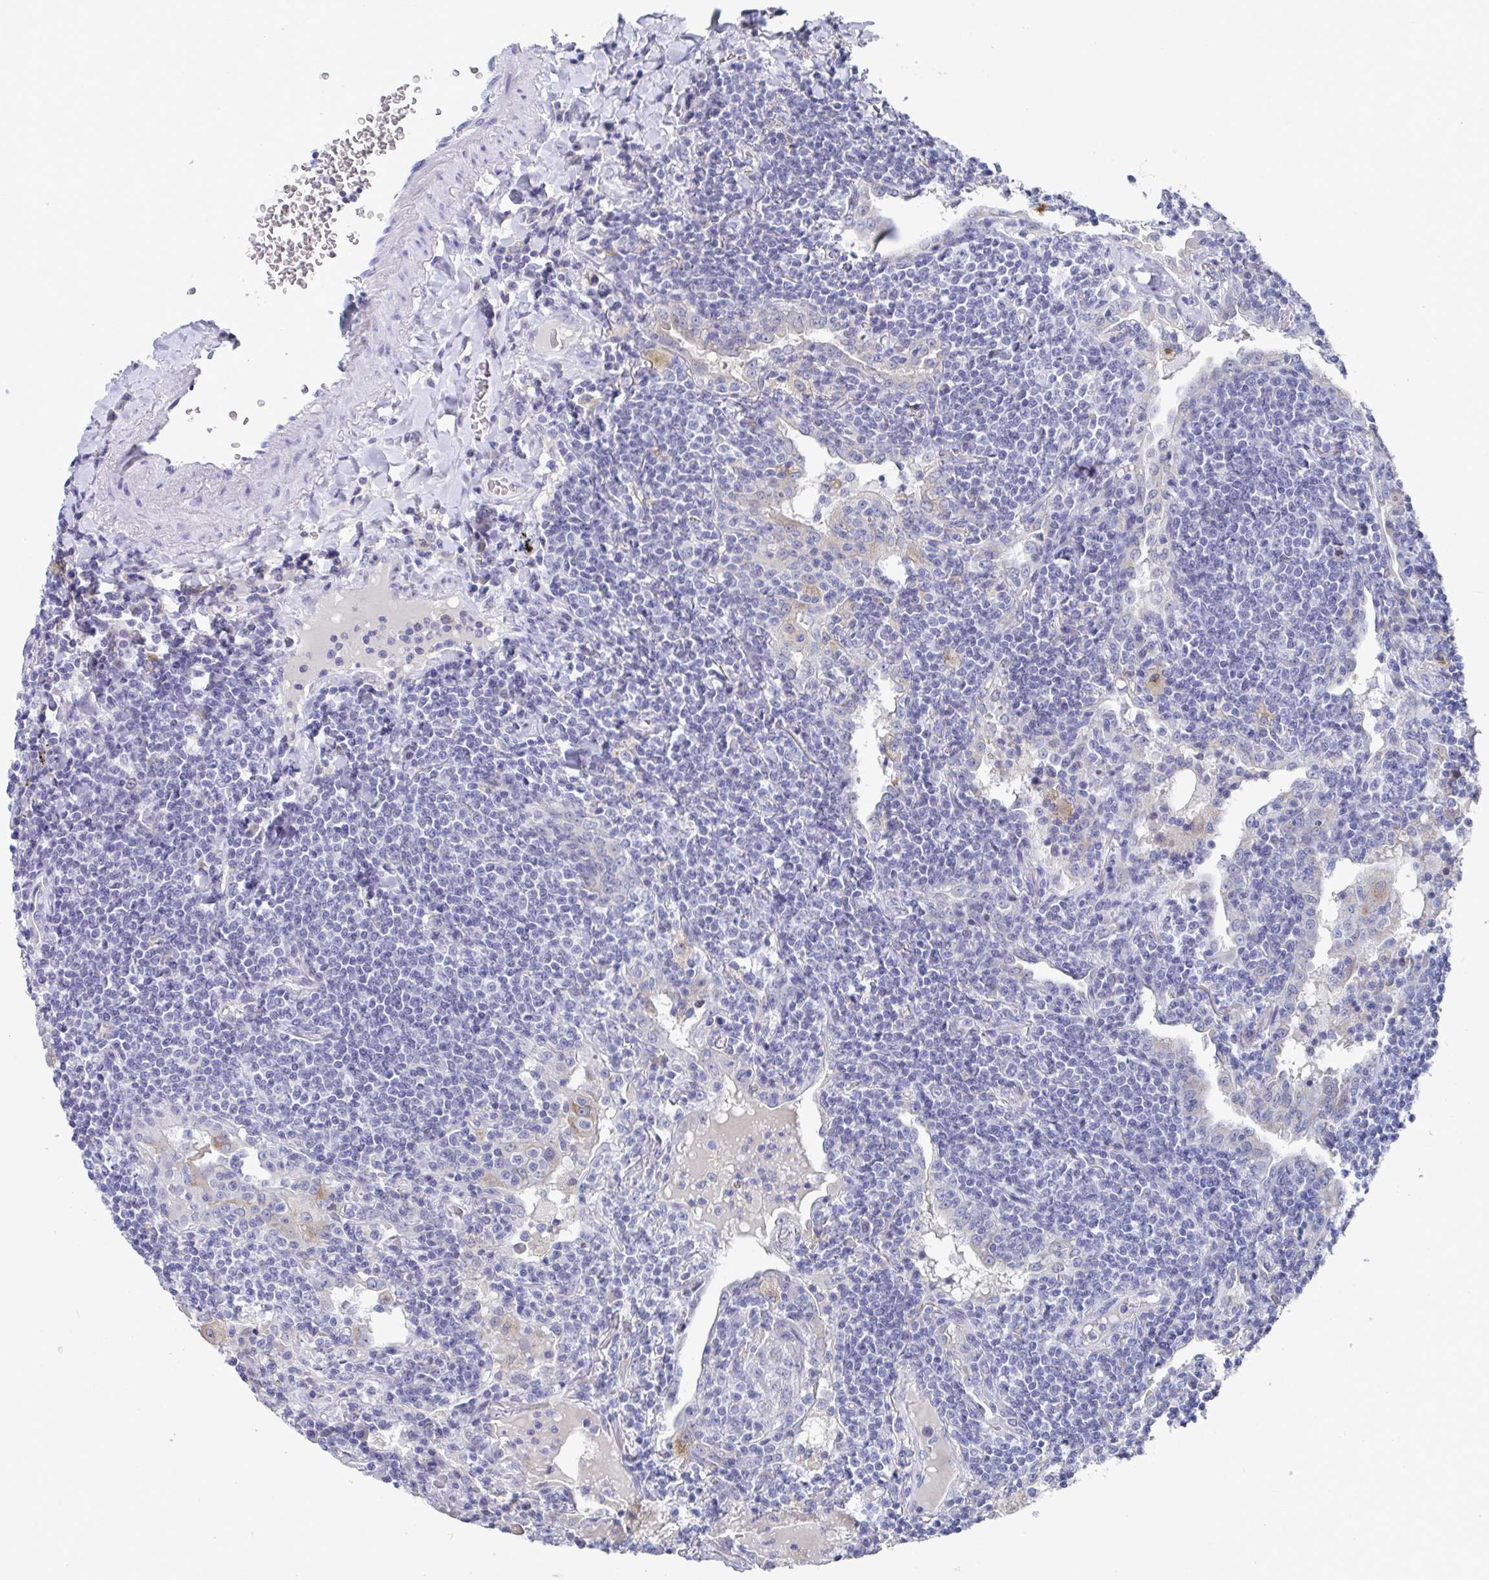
{"staining": {"intensity": "negative", "quantity": "none", "location": "none"}, "tissue": "lymphoma", "cell_type": "Tumor cells", "image_type": "cancer", "snomed": [{"axis": "morphology", "description": "Malignant lymphoma, non-Hodgkin's type, Low grade"}, {"axis": "topography", "description": "Lung"}], "caption": "This is an immunohistochemistry (IHC) image of human malignant lymphoma, non-Hodgkin's type (low-grade). There is no positivity in tumor cells.", "gene": "TAS2R39", "patient": {"sex": "female", "age": 71}}